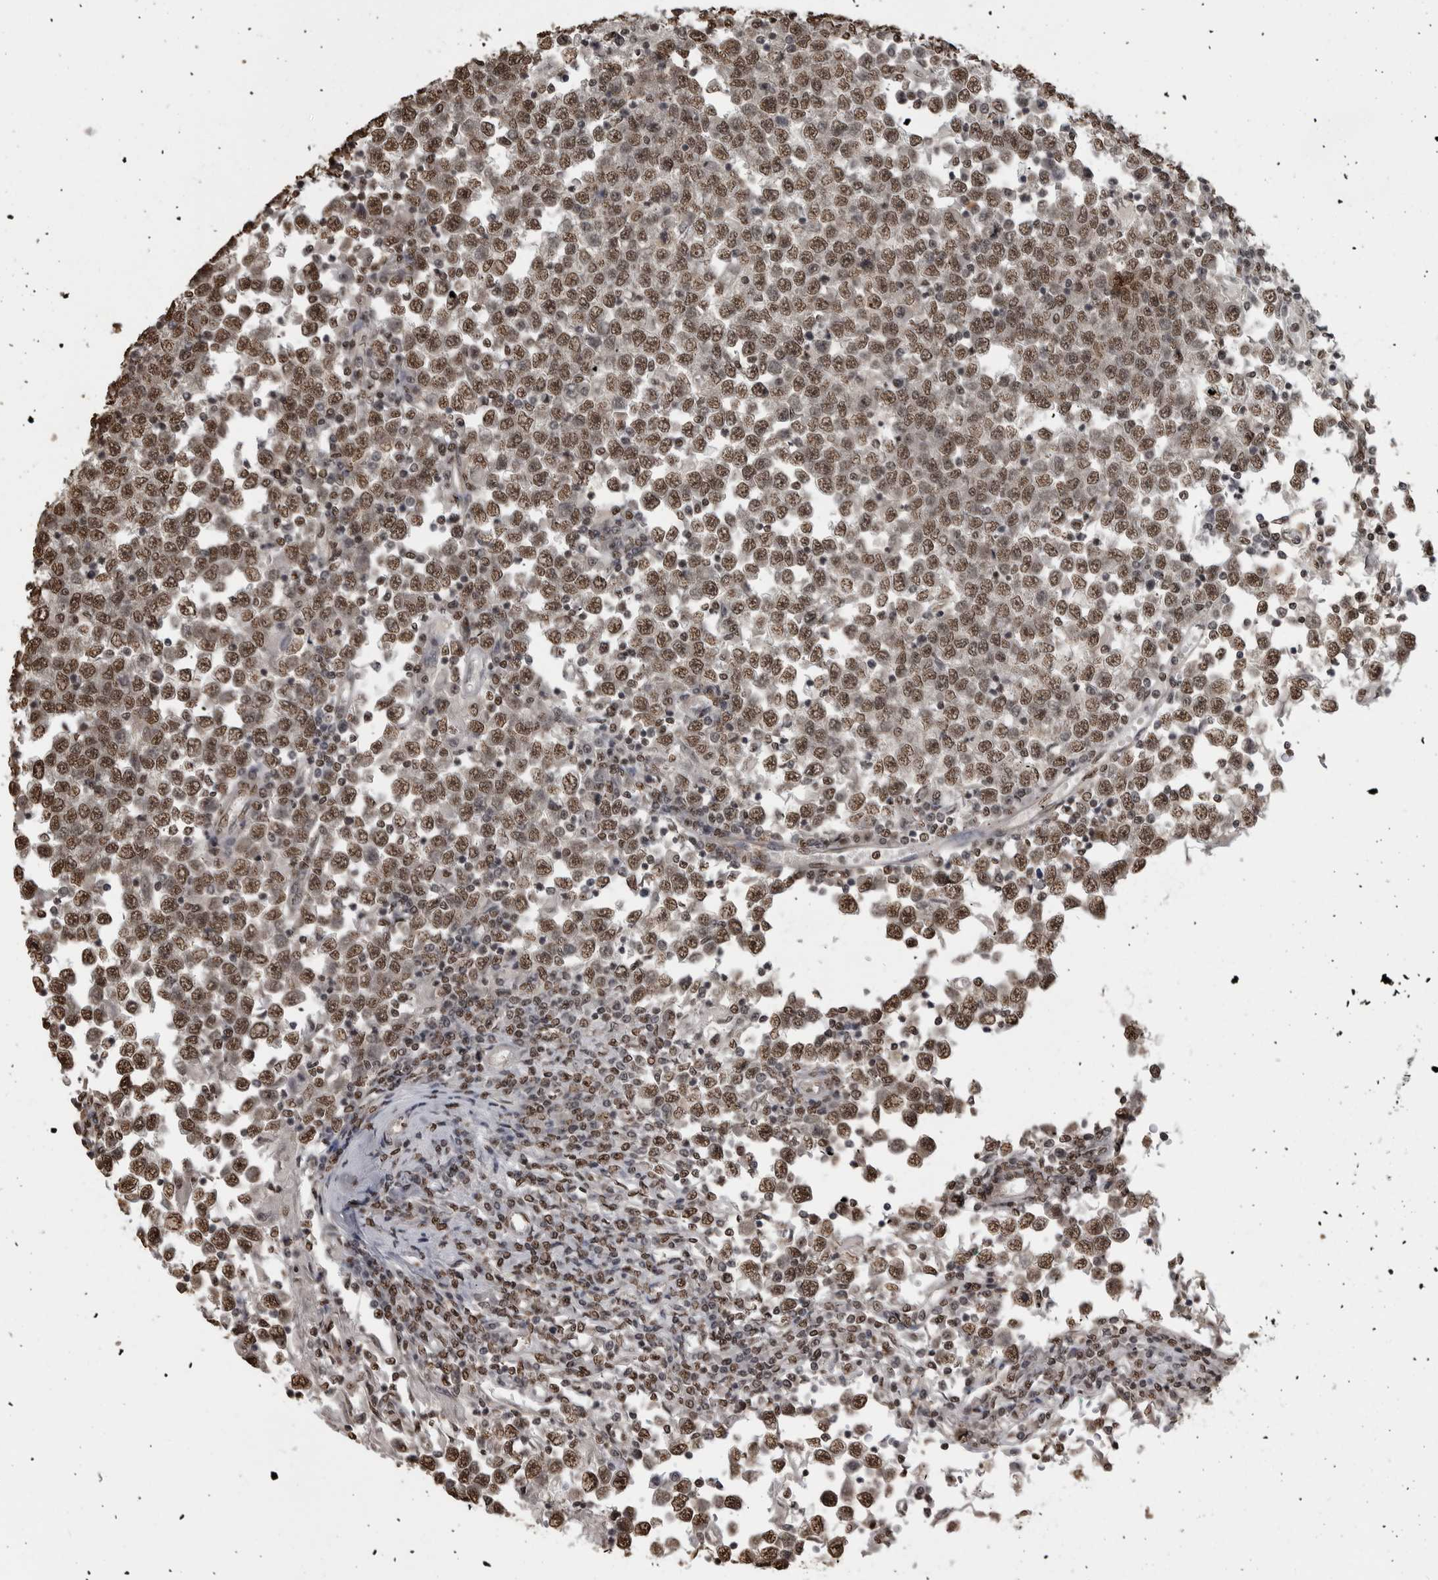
{"staining": {"intensity": "moderate", "quantity": ">75%", "location": "nuclear"}, "tissue": "testis cancer", "cell_type": "Tumor cells", "image_type": "cancer", "snomed": [{"axis": "morphology", "description": "Seminoma, NOS"}, {"axis": "topography", "description": "Testis"}], "caption": "DAB immunohistochemical staining of human testis cancer exhibits moderate nuclear protein expression in approximately >75% of tumor cells. (DAB IHC with brightfield microscopy, high magnification).", "gene": "SMAD2", "patient": {"sex": "male", "age": 65}}